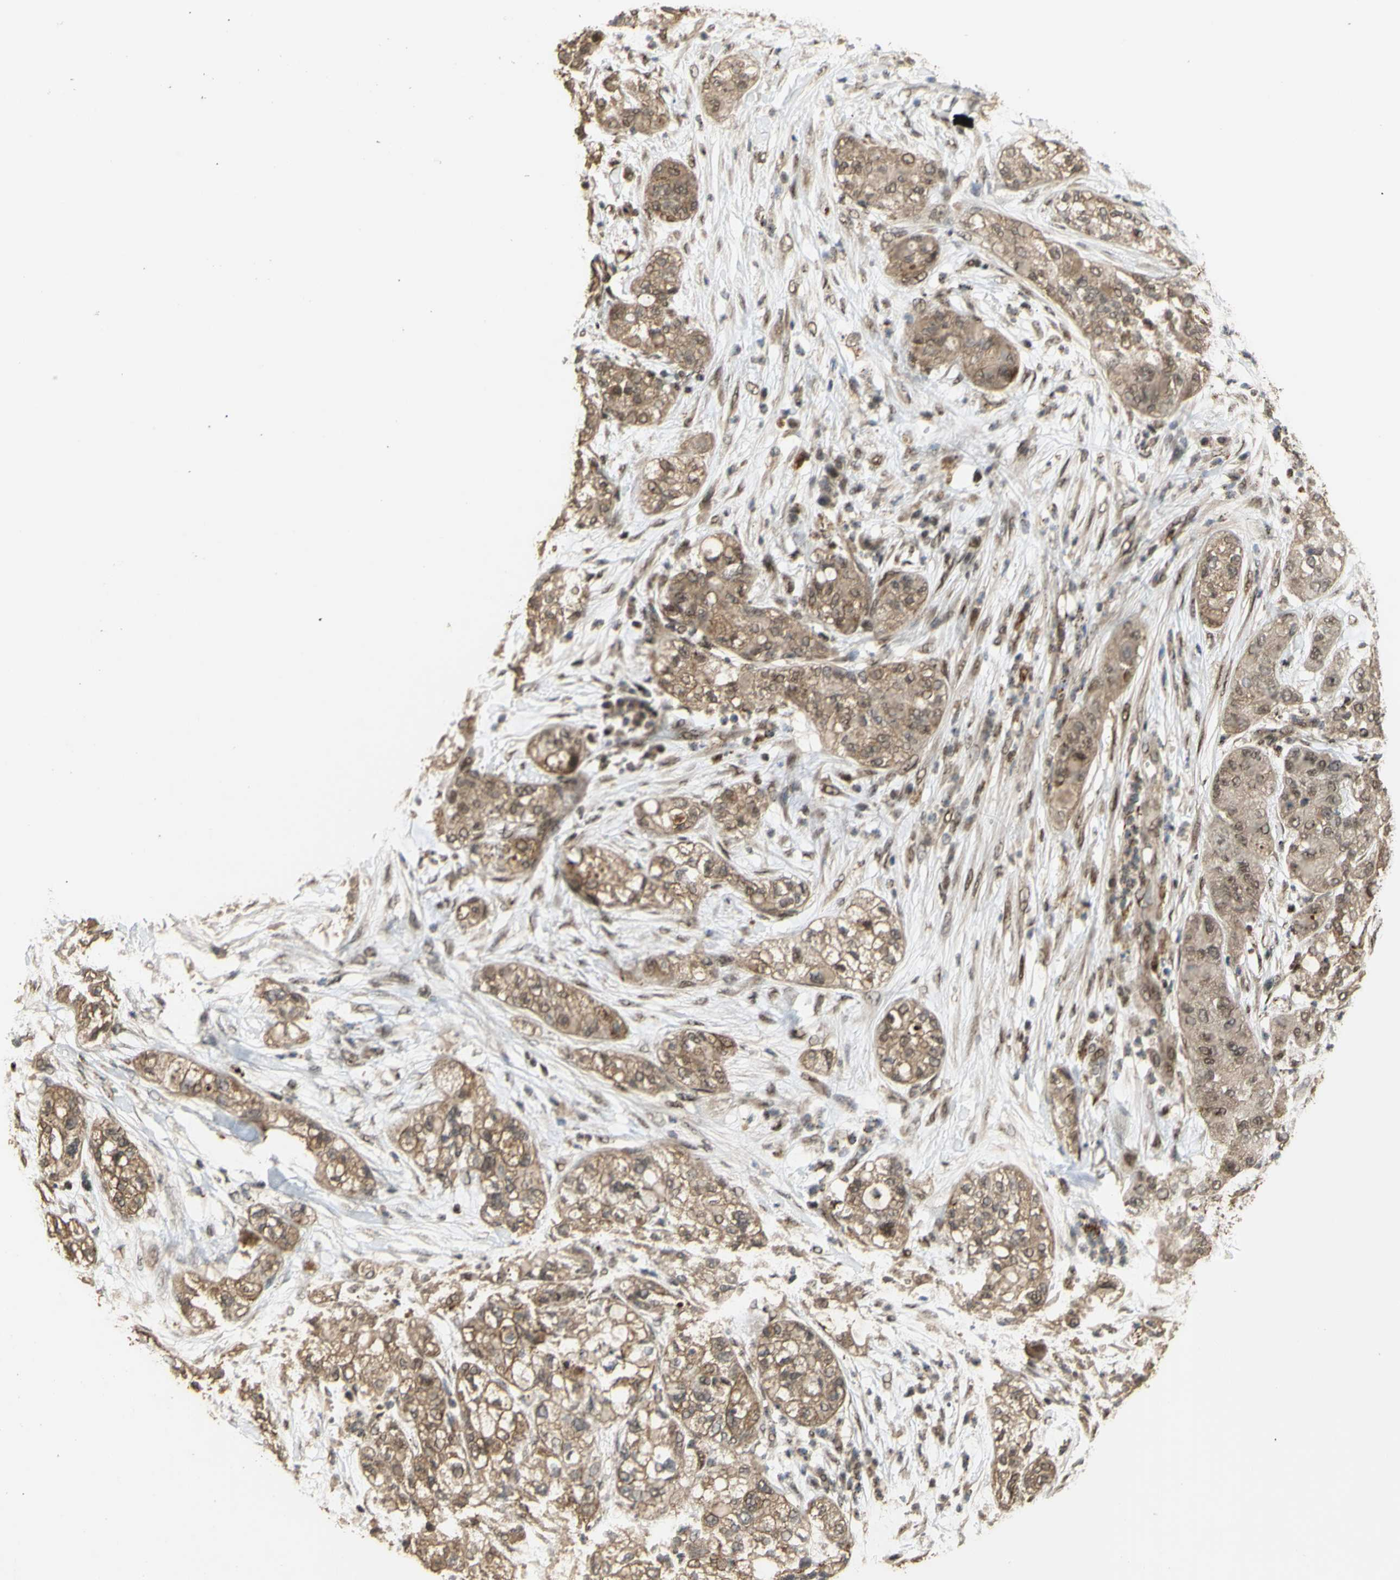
{"staining": {"intensity": "moderate", "quantity": ">75%", "location": "cytoplasmic/membranous"}, "tissue": "pancreatic cancer", "cell_type": "Tumor cells", "image_type": "cancer", "snomed": [{"axis": "morphology", "description": "Adenocarcinoma, NOS"}, {"axis": "topography", "description": "Pancreas"}], "caption": "A medium amount of moderate cytoplasmic/membranous positivity is seen in about >75% of tumor cells in pancreatic adenocarcinoma tissue.", "gene": "GTF2E2", "patient": {"sex": "female", "age": 78}}